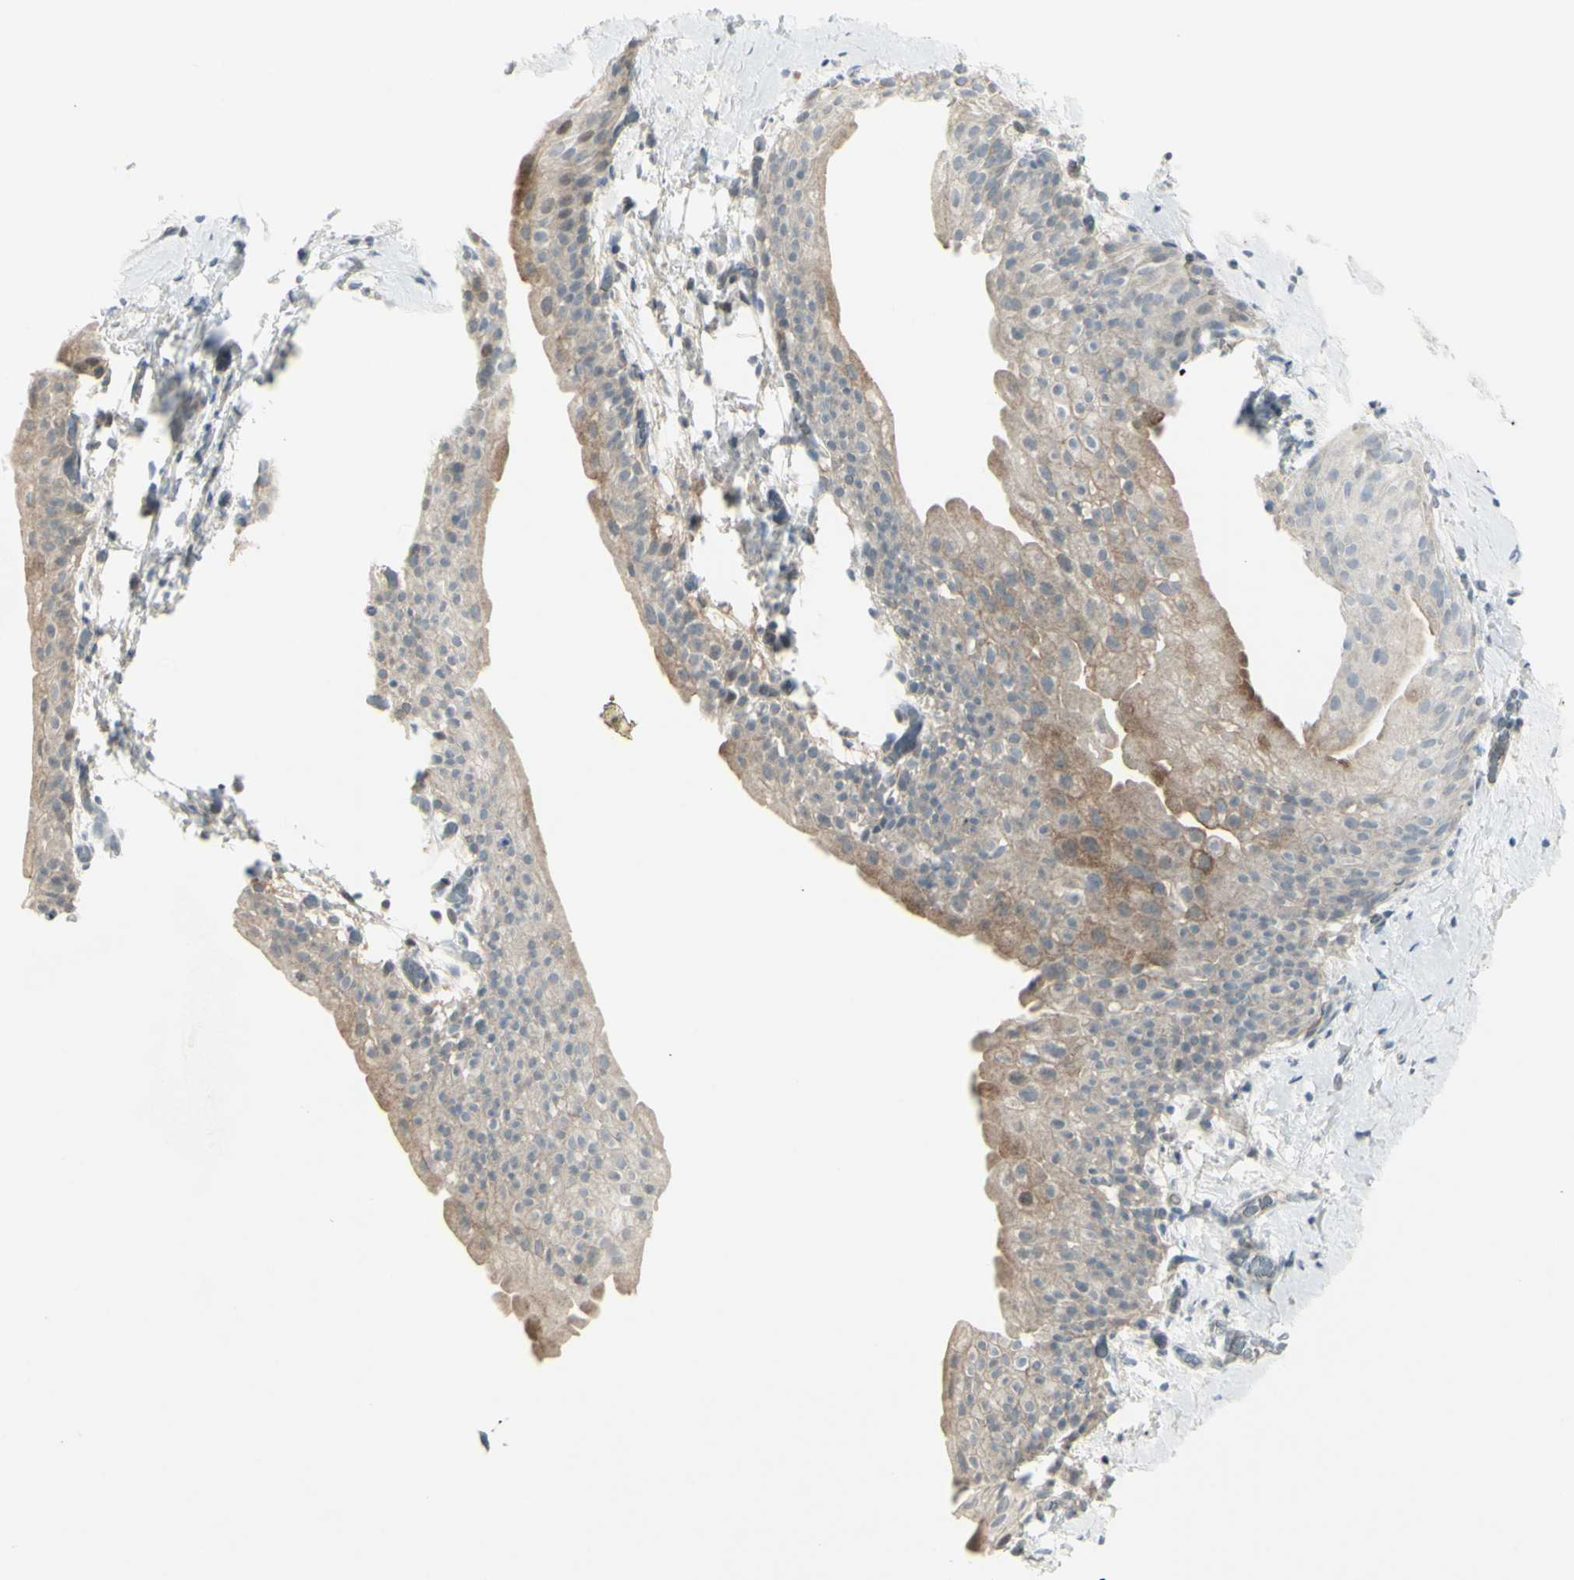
{"staining": {"intensity": "weak", "quantity": ">75%", "location": "cytoplasmic/membranous"}, "tissue": "smooth muscle", "cell_type": "Smooth muscle cells", "image_type": "normal", "snomed": [{"axis": "morphology", "description": "Normal tissue, NOS"}, {"axis": "topography", "description": "Smooth muscle"}], "caption": "Normal smooth muscle reveals weak cytoplasmic/membranous positivity in approximately >75% of smooth muscle cells, visualized by immunohistochemistry. (DAB (3,3'-diaminobenzidine) = brown stain, brightfield microscopy at high magnification).", "gene": "SH3GL2", "patient": {"sex": "male", "age": 16}}